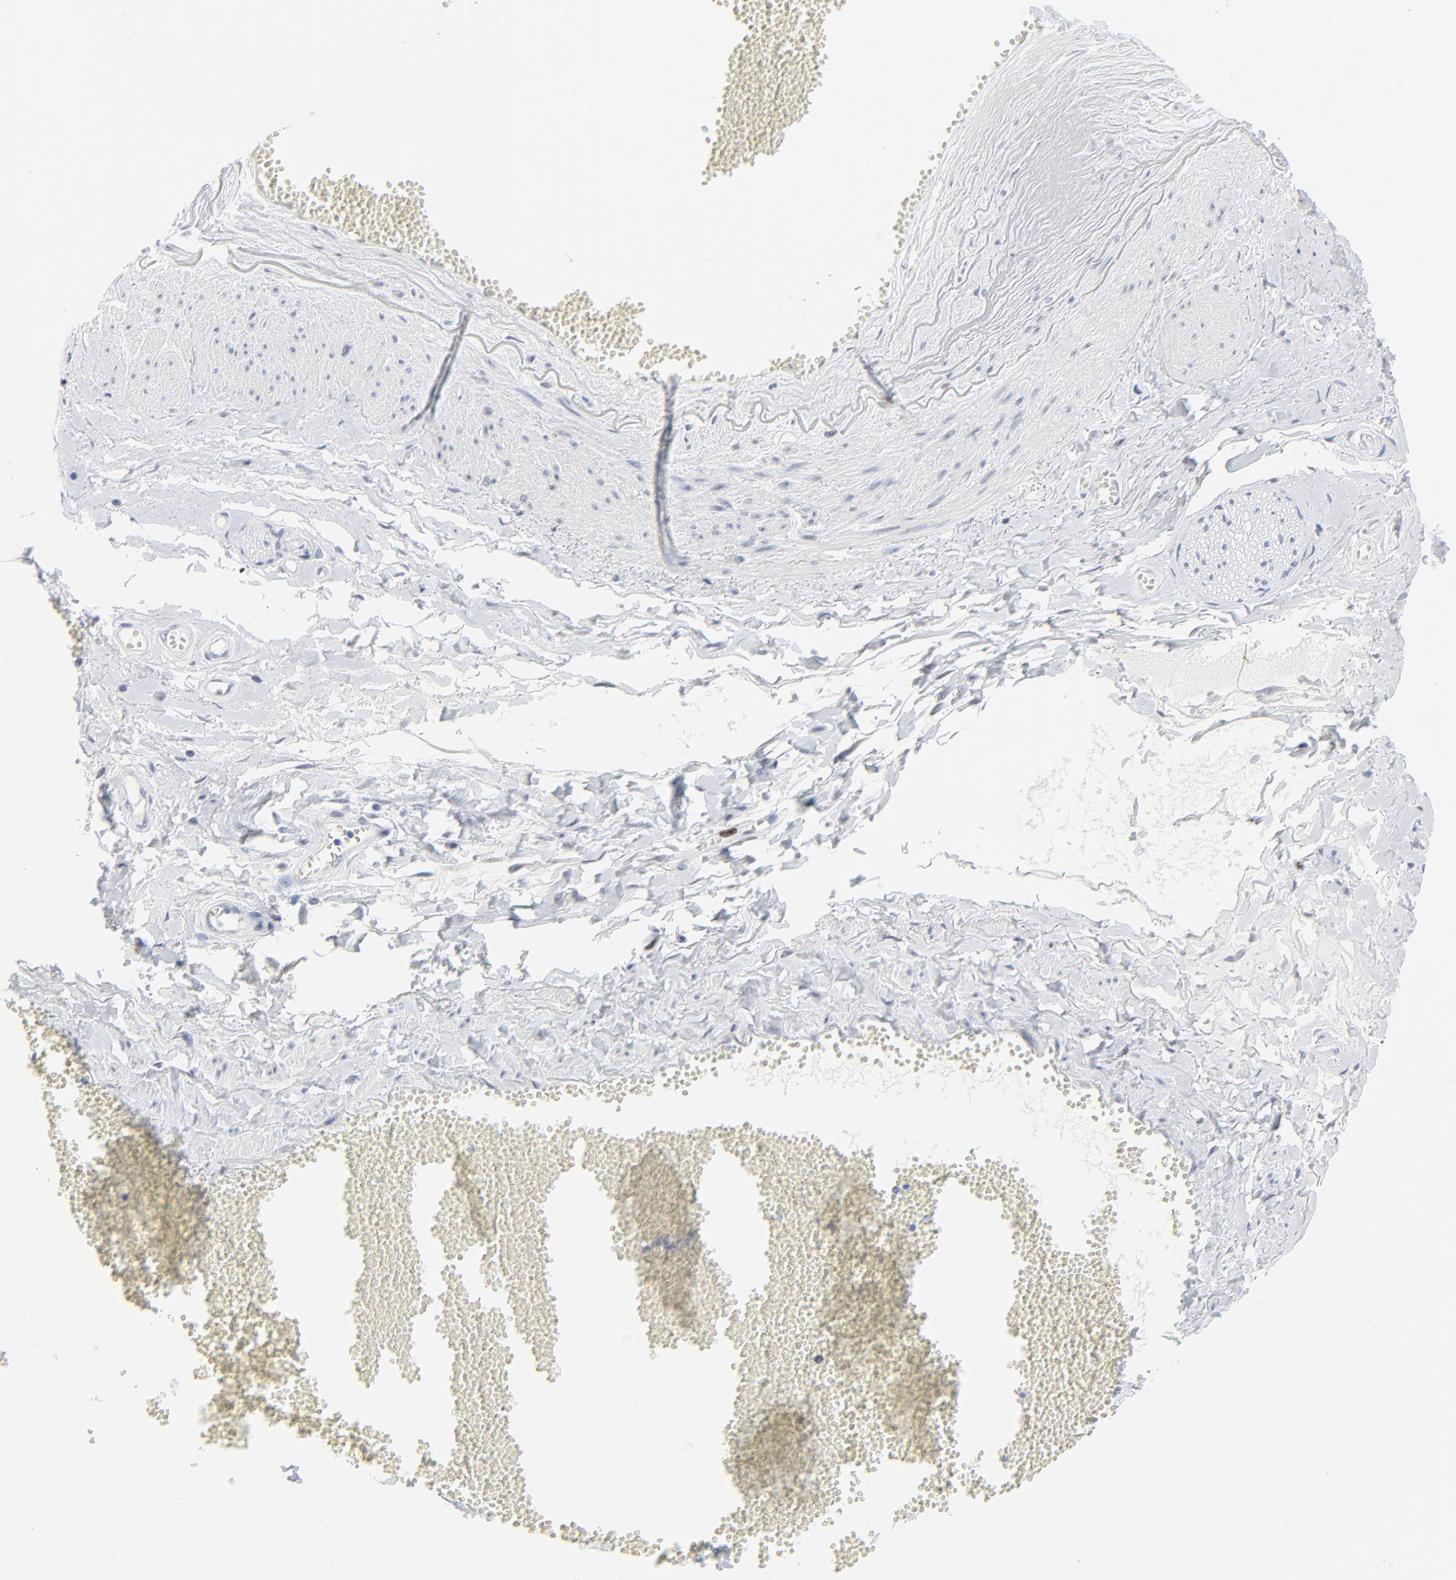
{"staining": {"intensity": "negative", "quantity": "none", "location": "none"}, "tissue": "adipose tissue", "cell_type": "Adipocytes", "image_type": "normal", "snomed": [{"axis": "morphology", "description": "Normal tissue, NOS"}, {"axis": "morphology", "description": "Inflammation, NOS"}, {"axis": "topography", "description": "Salivary gland"}, {"axis": "topography", "description": "Peripheral nerve tissue"}], "caption": "Image shows no protein positivity in adipocytes of unremarkable adipose tissue.", "gene": "ZNF589", "patient": {"sex": "female", "age": 75}}